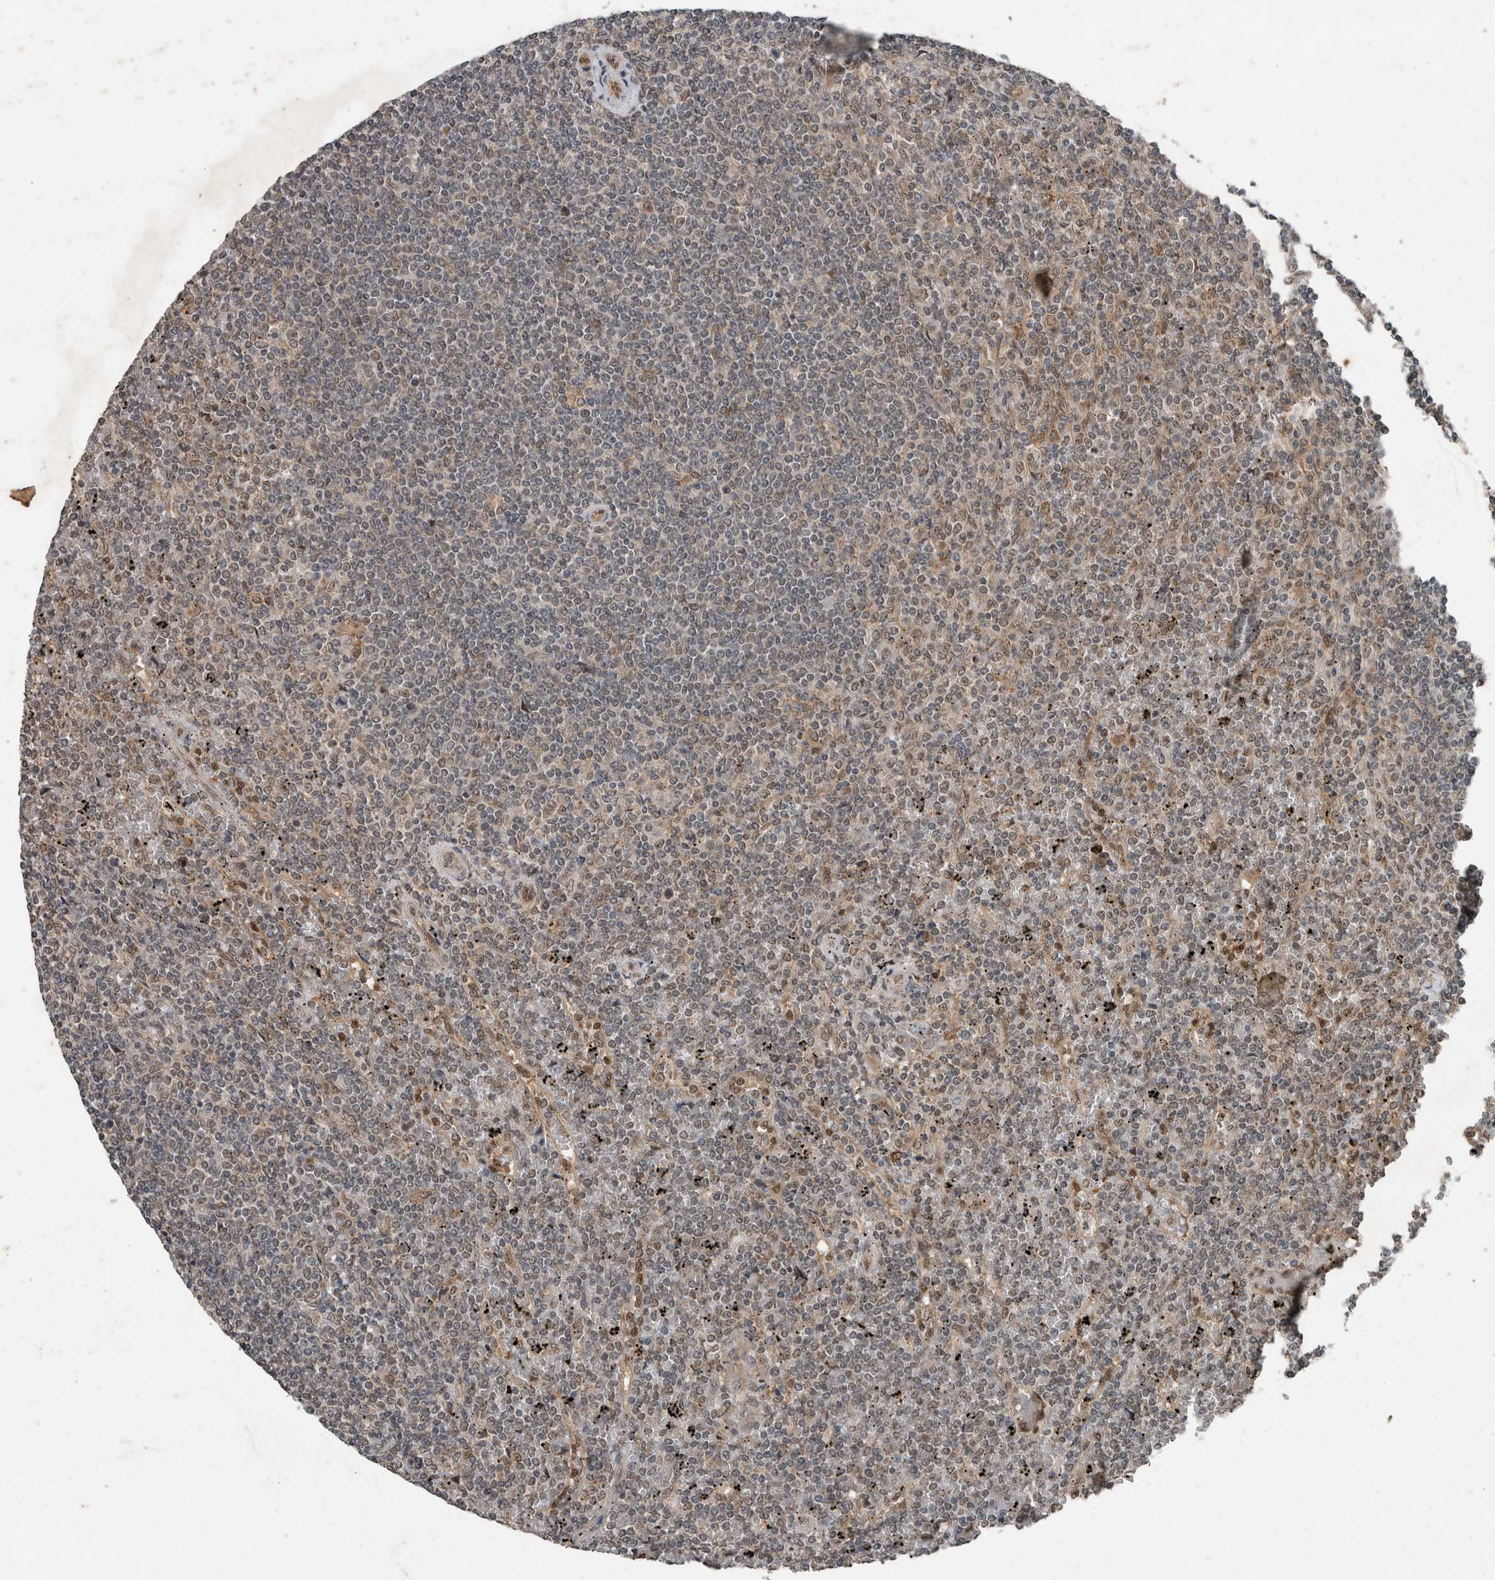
{"staining": {"intensity": "negative", "quantity": "none", "location": "none"}, "tissue": "lymphoma", "cell_type": "Tumor cells", "image_type": "cancer", "snomed": [{"axis": "morphology", "description": "Malignant lymphoma, non-Hodgkin's type, Low grade"}, {"axis": "topography", "description": "Spleen"}], "caption": "An immunohistochemistry image of lymphoma is shown. There is no staining in tumor cells of lymphoma.", "gene": "MYO1E", "patient": {"sex": "female", "age": 19}}